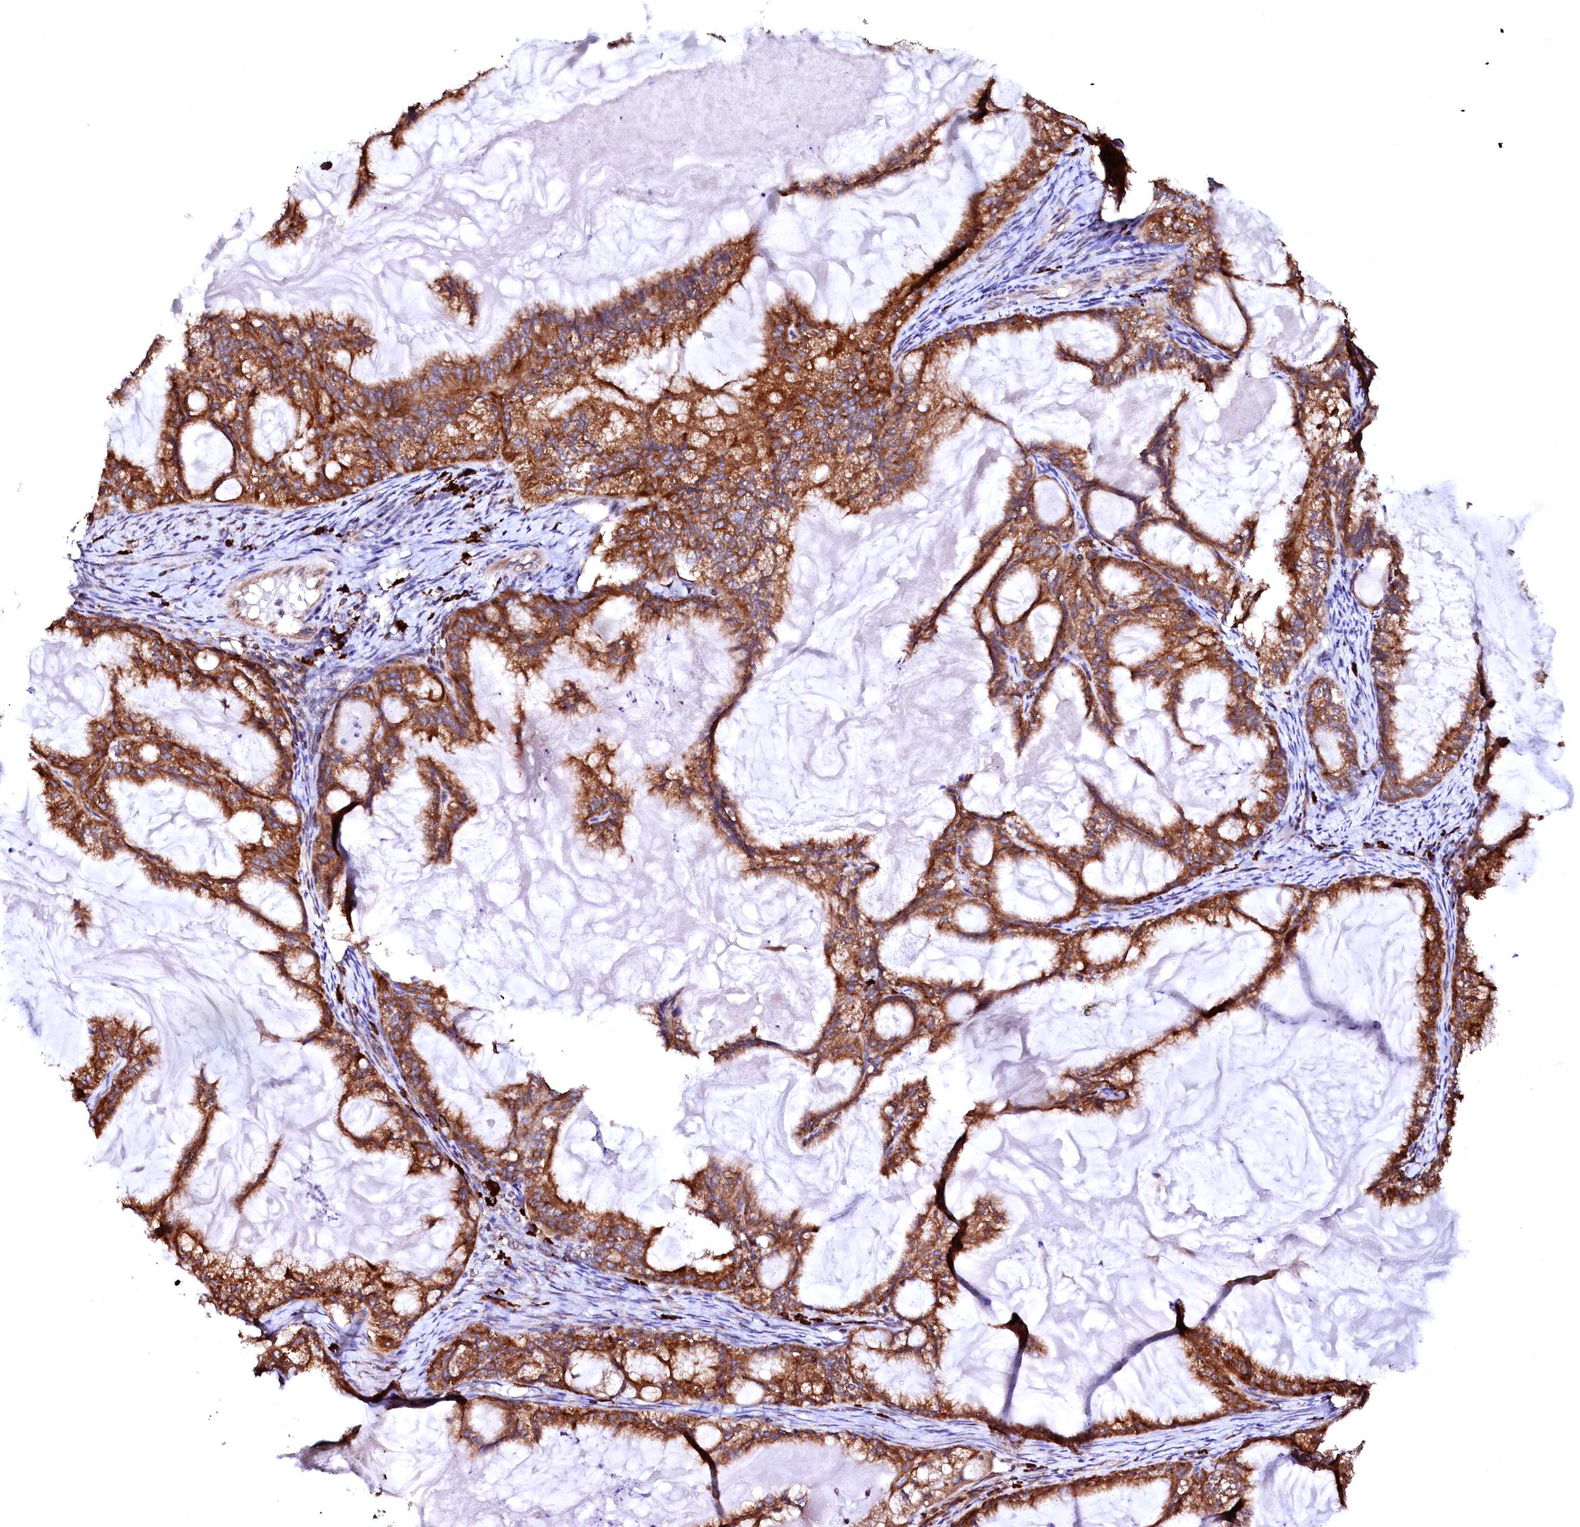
{"staining": {"intensity": "strong", "quantity": ">75%", "location": "cytoplasmic/membranous"}, "tissue": "endometrial cancer", "cell_type": "Tumor cells", "image_type": "cancer", "snomed": [{"axis": "morphology", "description": "Adenocarcinoma, NOS"}, {"axis": "topography", "description": "Endometrium"}], "caption": "Tumor cells show high levels of strong cytoplasmic/membranous positivity in approximately >75% of cells in human endometrial cancer (adenocarcinoma).", "gene": "DERL1", "patient": {"sex": "female", "age": 86}}